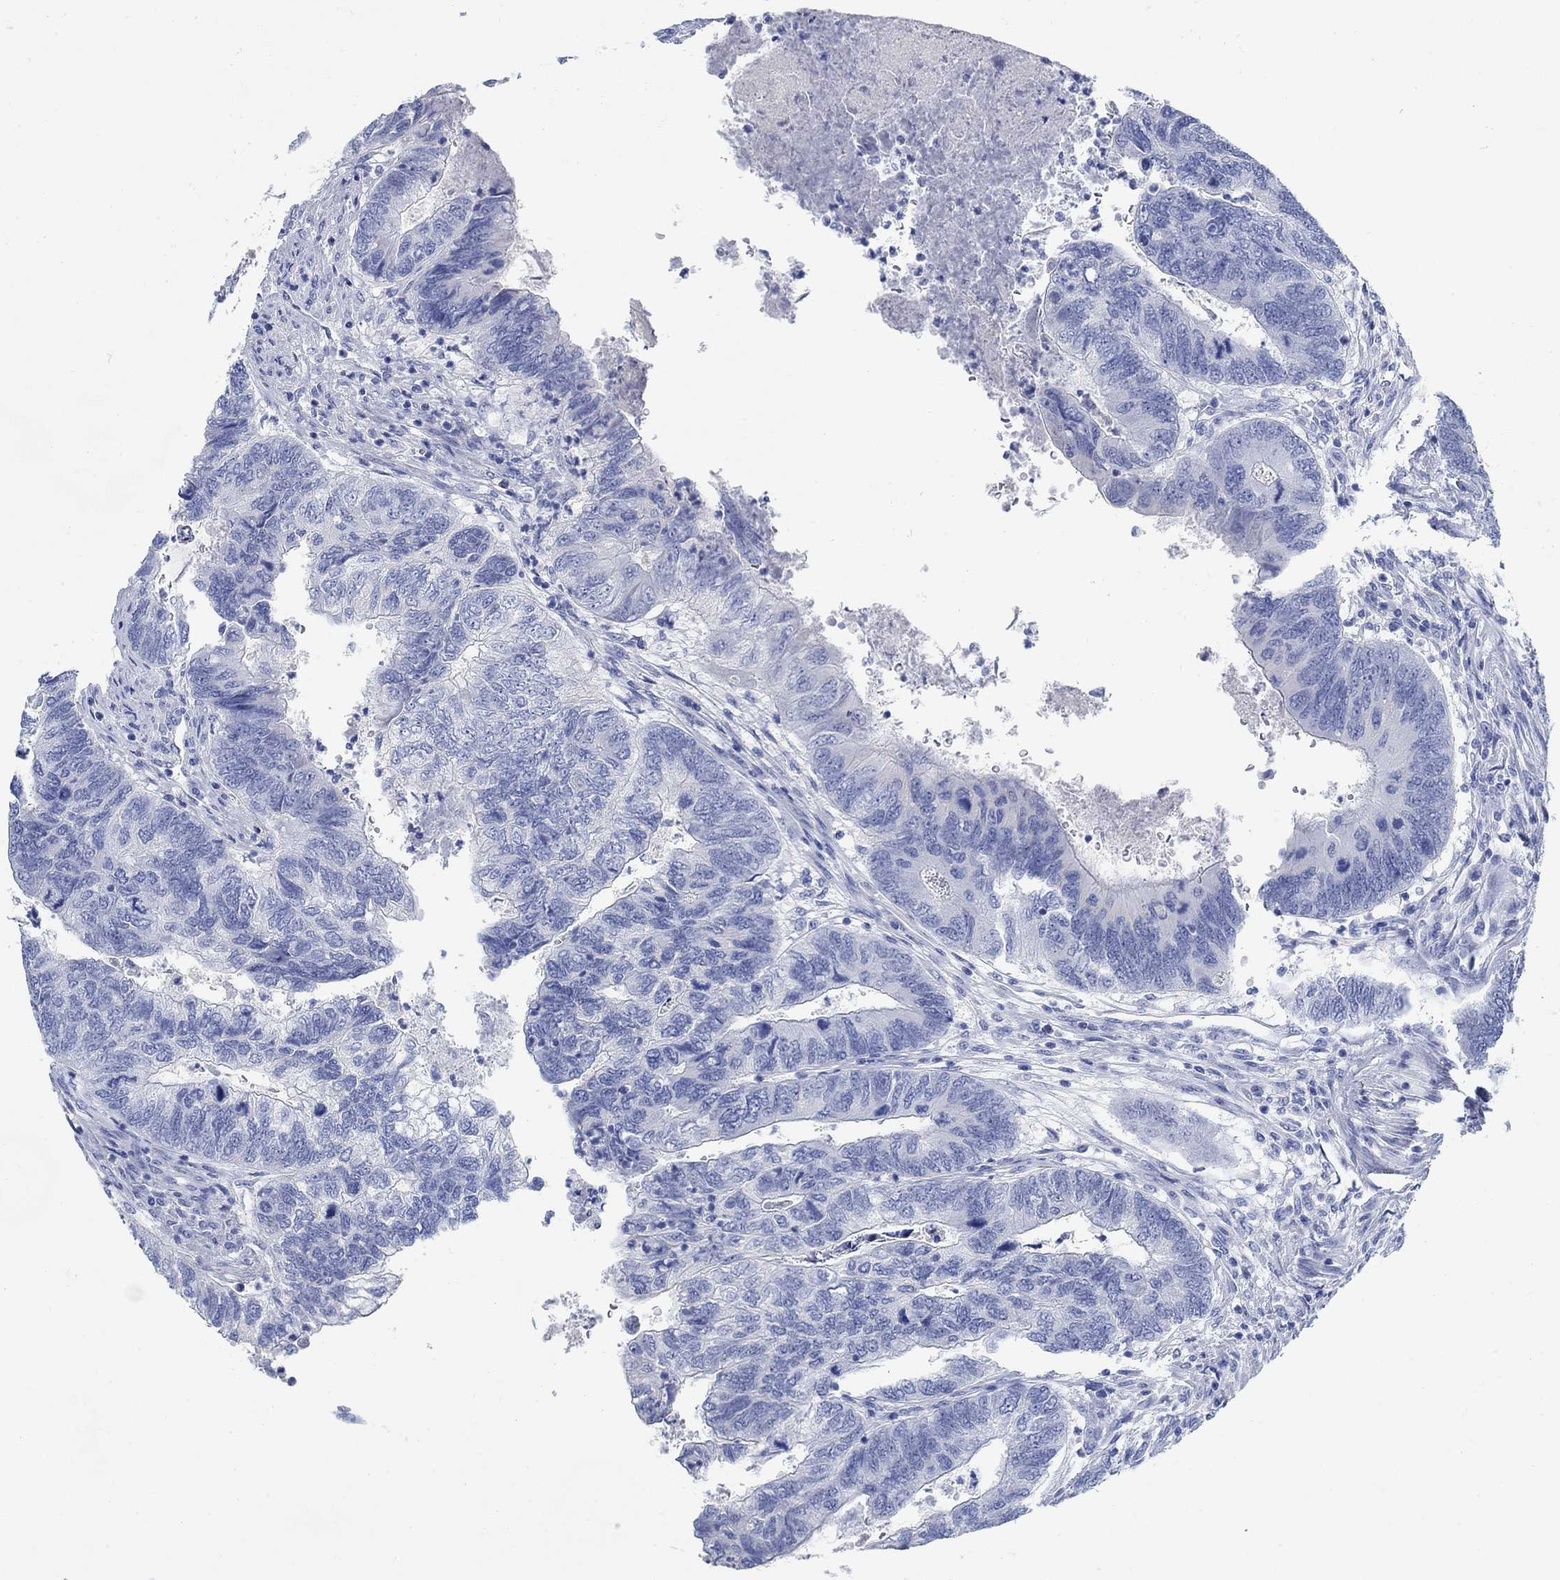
{"staining": {"intensity": "negative", "quantity": "none", "location": "none"}, "tissue": "colorectal cancer", "cell_type": "Tumor cells", "image_type": "cancer", "snomed": [{"axis": "morphology", "description": "Adenocarcinoma, NOS"}, {"axis": "topography", "description": "Colon"}], "caption": "A photomicrograph of human colorectal cancer (adenocarcinoma) is negative for staining in tumor cells. (DAB immunohistochemistry visualized using brightfield microscopy, high magnification).", "gene": "RBM20", "patient": {"sex": "female", "age": 67}}